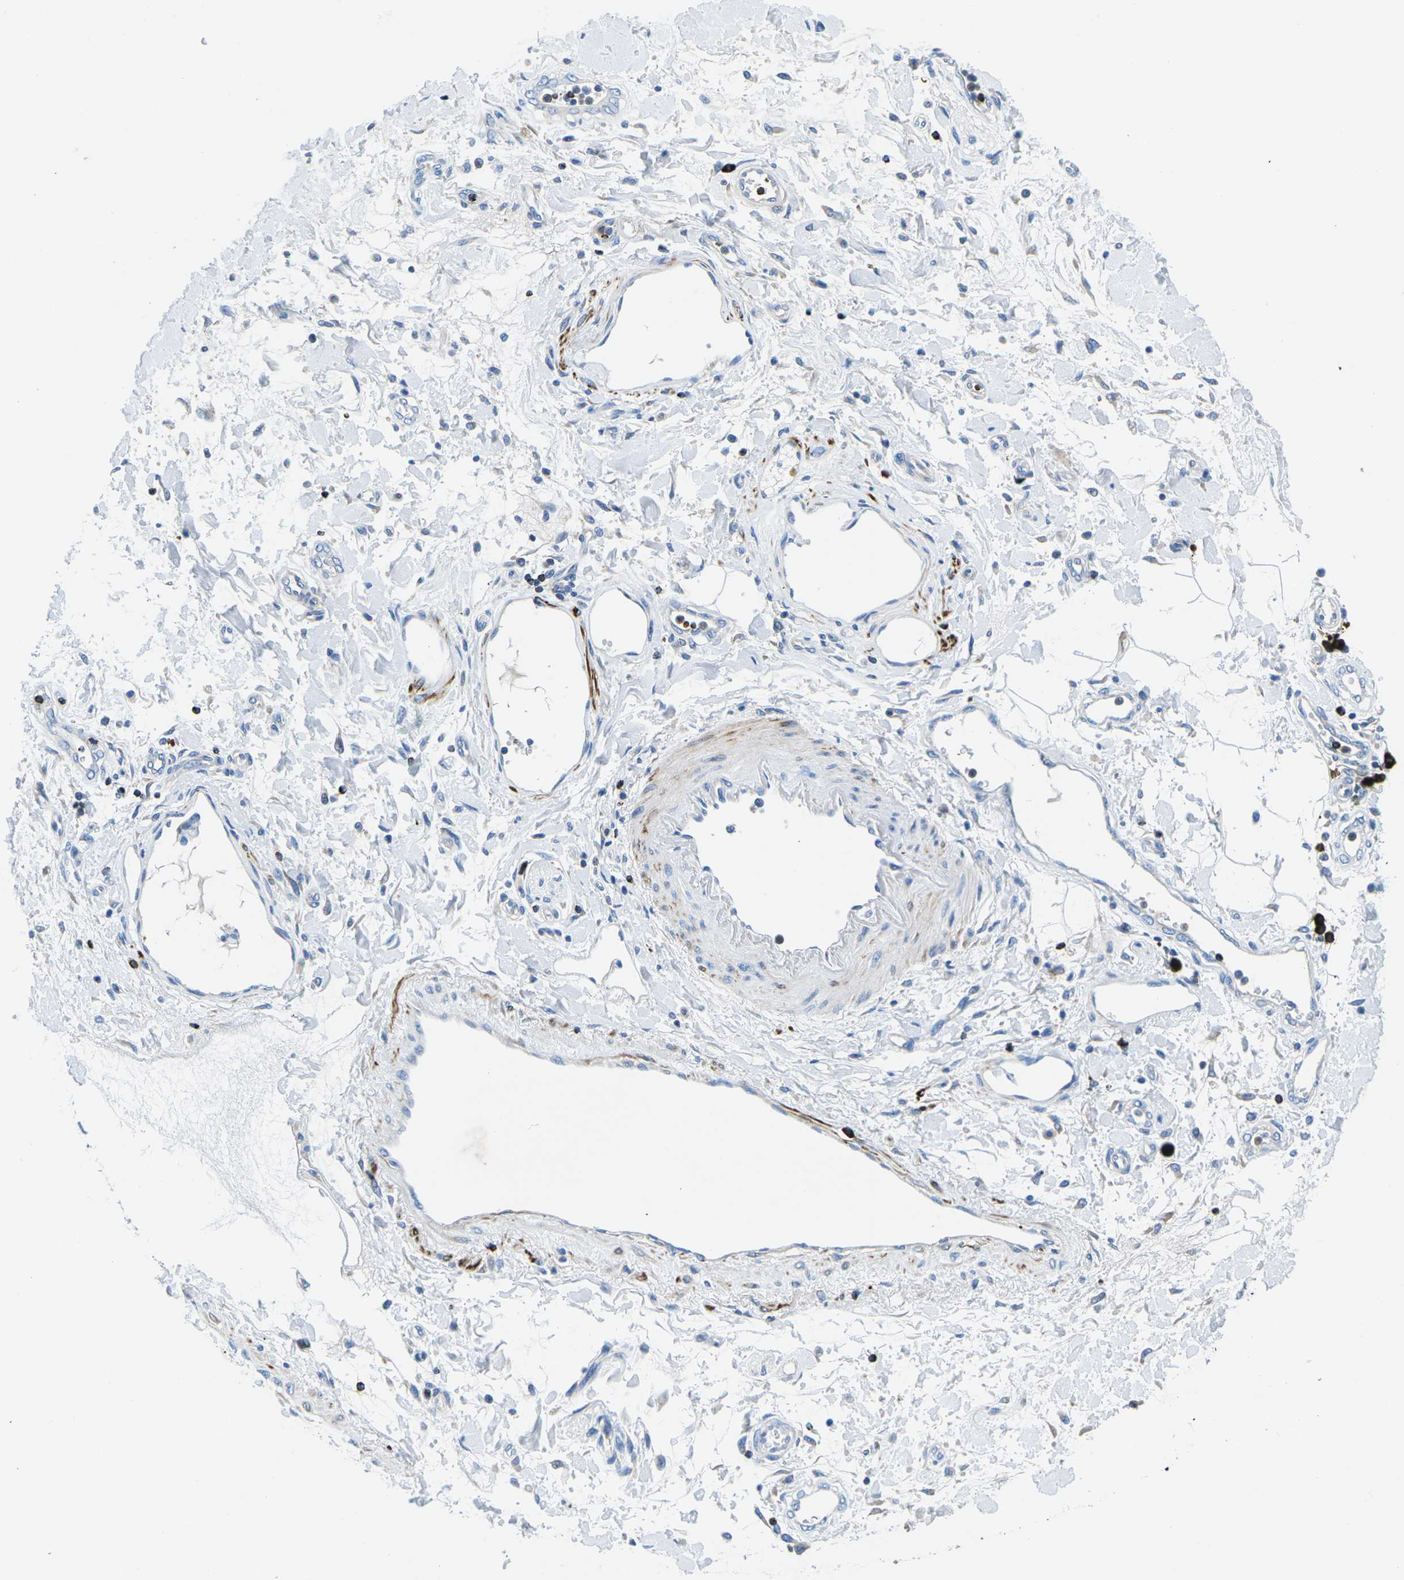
{"staining": {"intensity": "negative", "quantity": "none", "location": "none"}, "tissue": "pancreatic cancer", "cell_type": "Tumor cells", "image_type": "cancer", "snomed": [{"axis": "morphology", "description": "Adenocarcinoma, NOS"}, {"axis": "topography", "description": "Pancreas"}], "caption": "The micrograph demonstrates no significant expression in tumor cells of pancreatic adenocarcinoma.", "gene": "MC4R", "patient": {"sex": "female", "age": 78}}